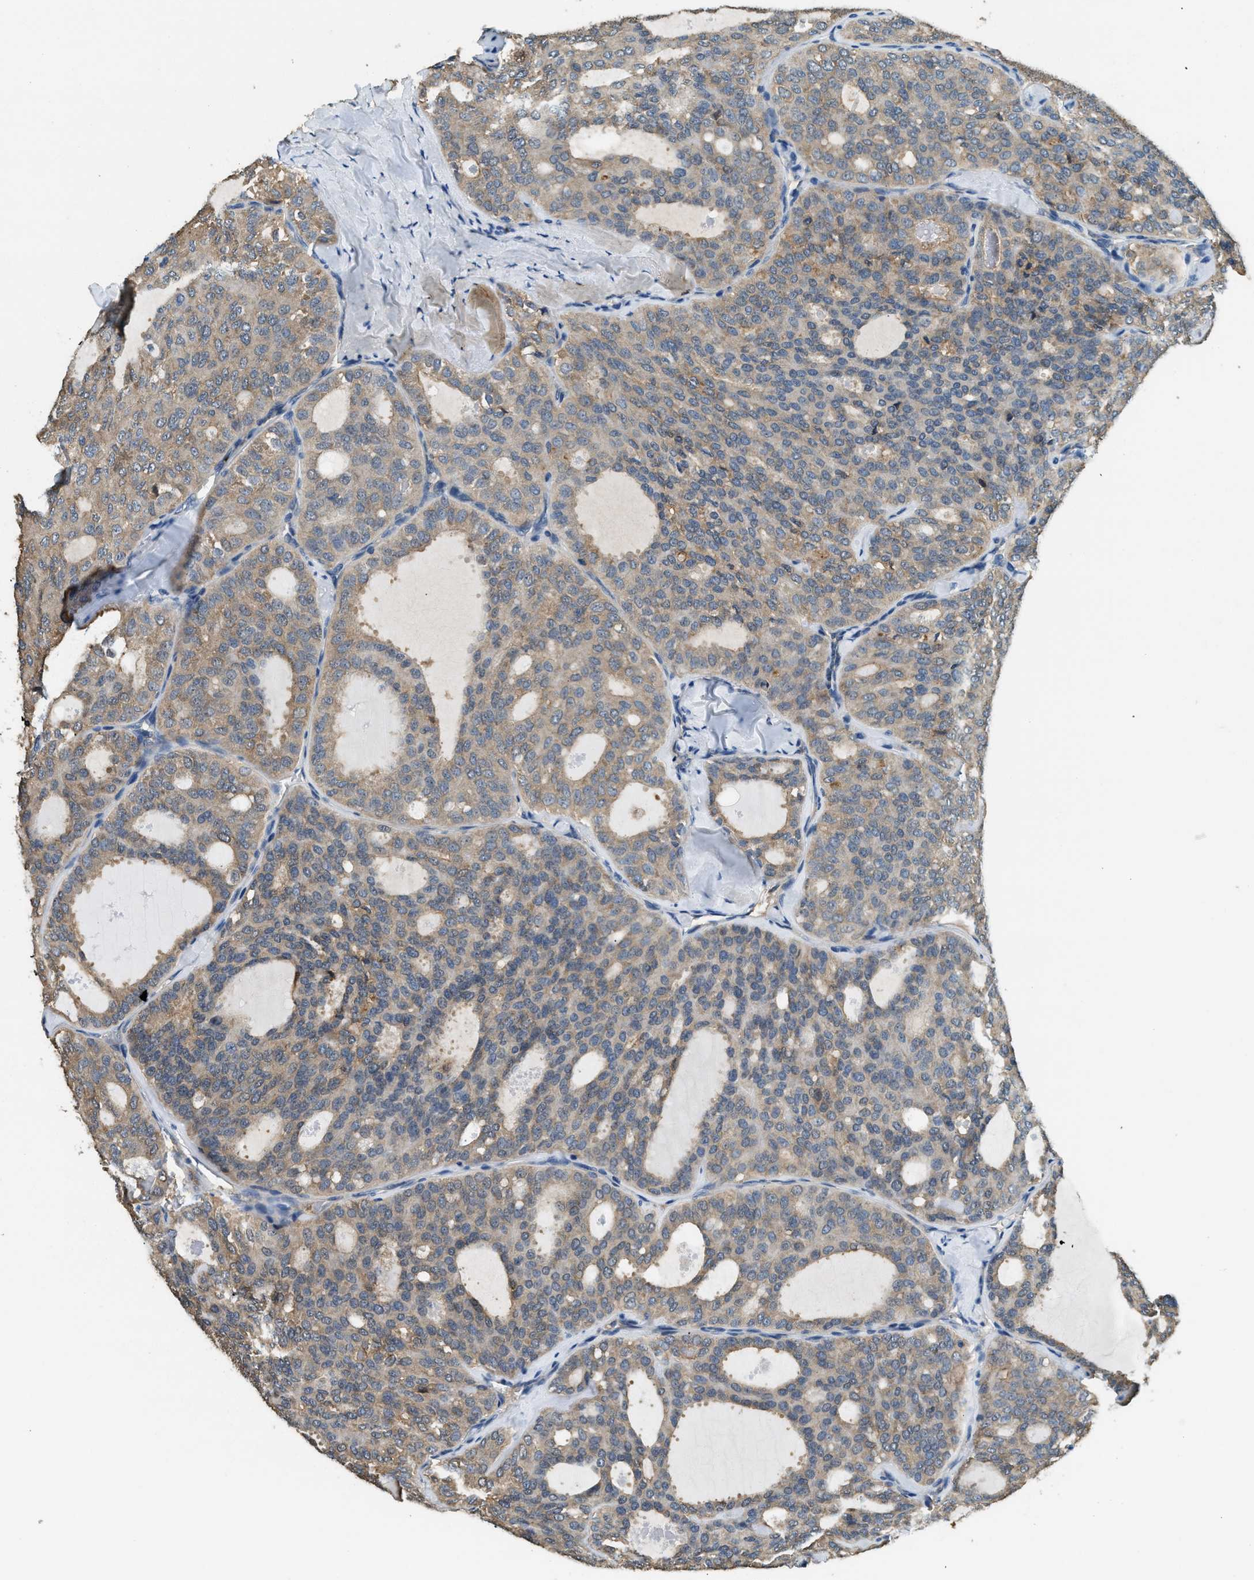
{"staining": {"intensity": "weak", "quantity": ">75%", "location": "cytoplasmic/membranous"}, "tissue": "thyroid cancer", "cell_type": "Tumor cells", "image_type": "cancer", "snomed": [{"axis": "morphology", "description": "Follicular adenoma carcinoma, NOS"}, {"axis": "topography", "description": "Thyroid gland"}], "caption": "A brown stain labels weak cytoplasmic/membranous staining of a protein in human thyroid follicular adenoma carcinoma tumor cells.", "gene": "ANXA3", "patient": {"sex": "male", "age": 75}}